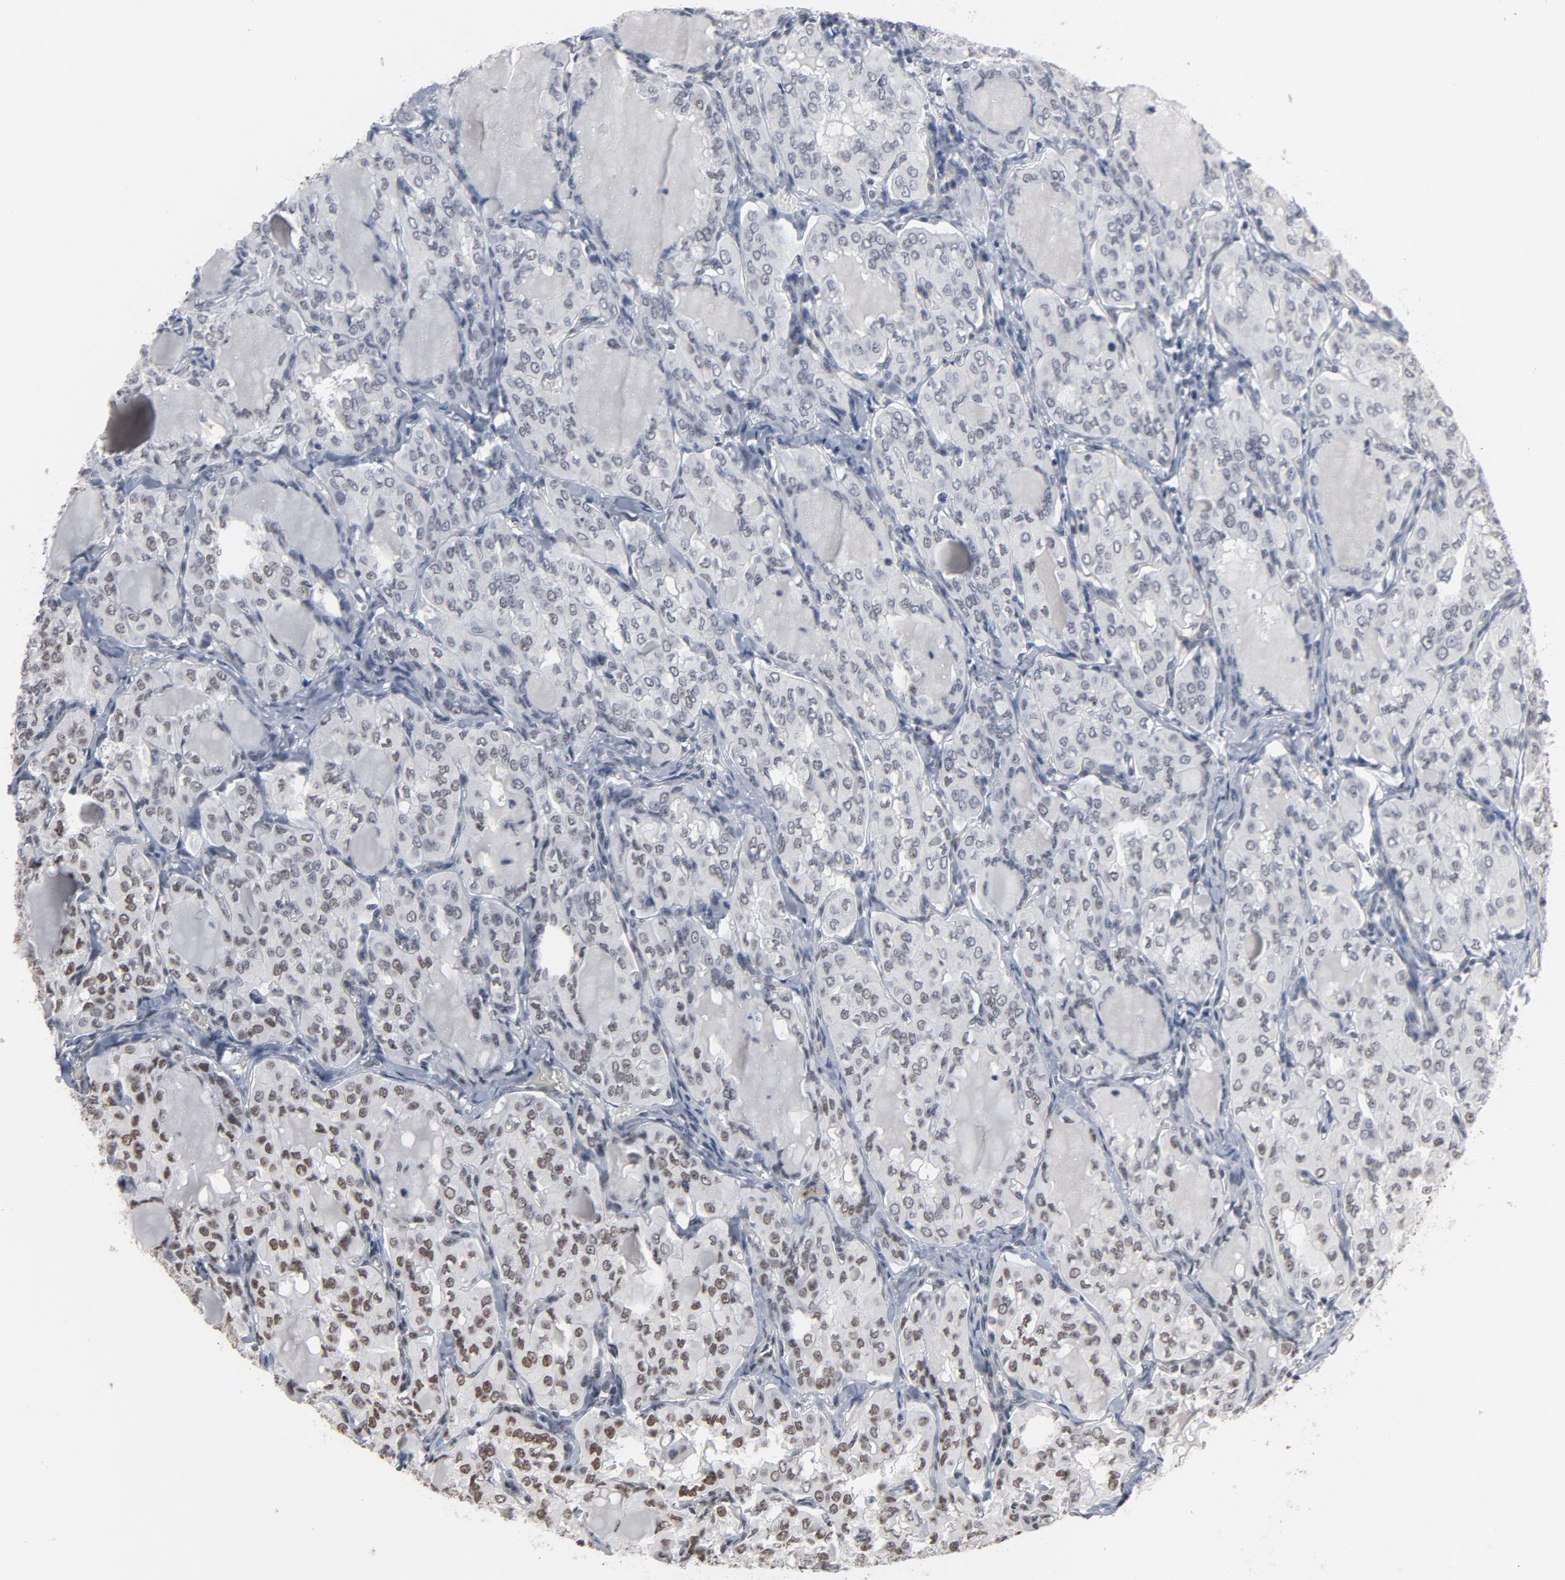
{"staining": {"intensity": "moderate", "quantity": "<25%", "location": "nuclear"}, "tissue": "thyroid cancer", "cell_type": "Tumor cells", "image_type": "cancer", "snomed": [{"axis": "morphology", "description": "Papillary adenocarcinoma, NOS"}, {"axis": "topography", "description": "Thyroid gland"}], "caption": "Brown immunohistochemical staining in human thyroid cancer shows moderate nuclear expression in about <25% of tumor cells.", "gene": "MRE11", "patient": {"sex": "male", "age": 20}}